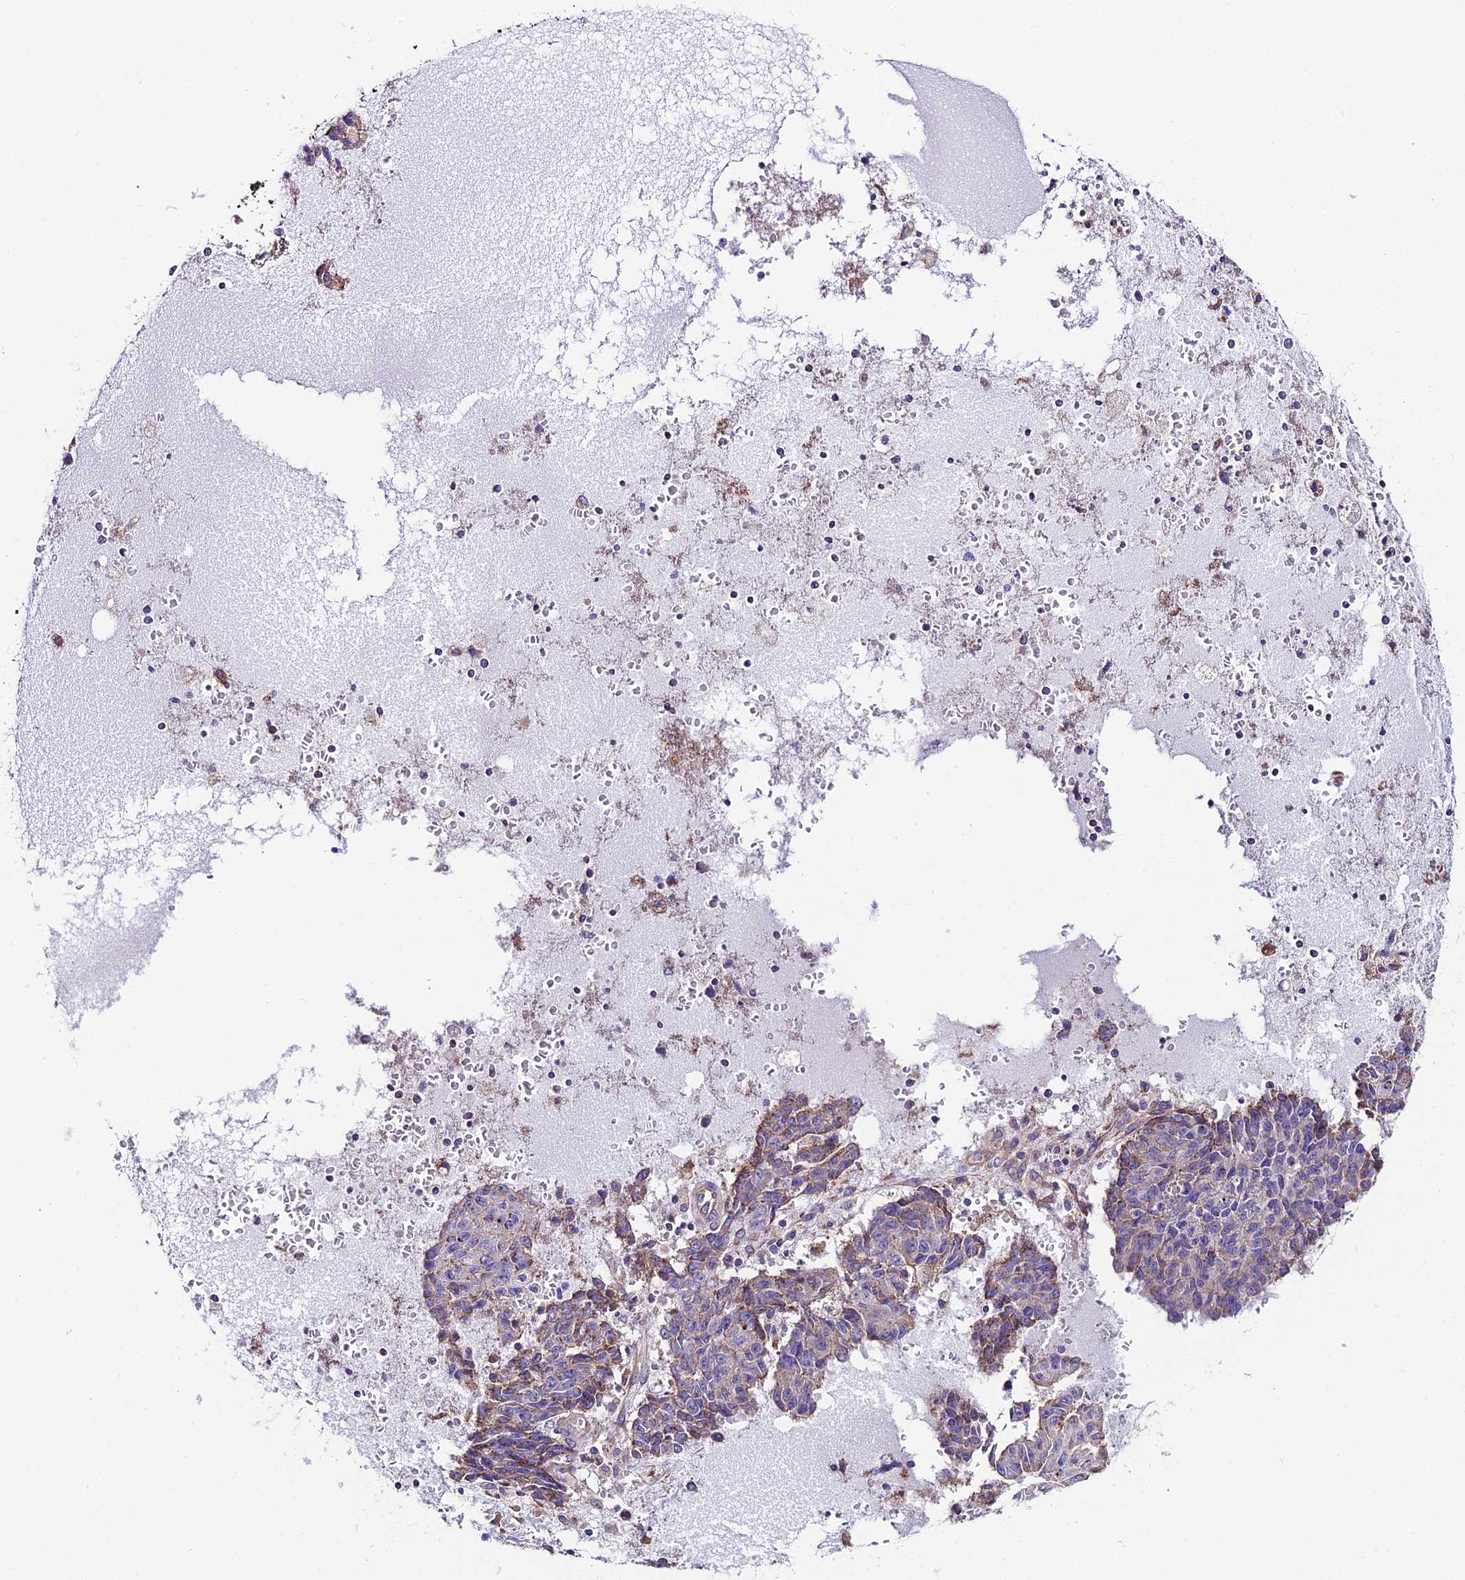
{"staining": {"intensity": "moderate", "quantity": "<25%", "location": "cytoplasmic/membranous"}, "tissue": "ovarian cancer", "cell_type": "Tumor cells", "image_type": "cancer", "snomed": [{"axis": "morphology", "description": "Carcinoma, endometroid"}, {"axis": "topography", "description": "Ovary"}], "caption": "Moderate cytoplasmic/membranous staining is present in about <25% of tumor cells in ovarian endometroid carcinoma.", "gene": "QRFP", "patient": {"sex": "female", "age": 42}}